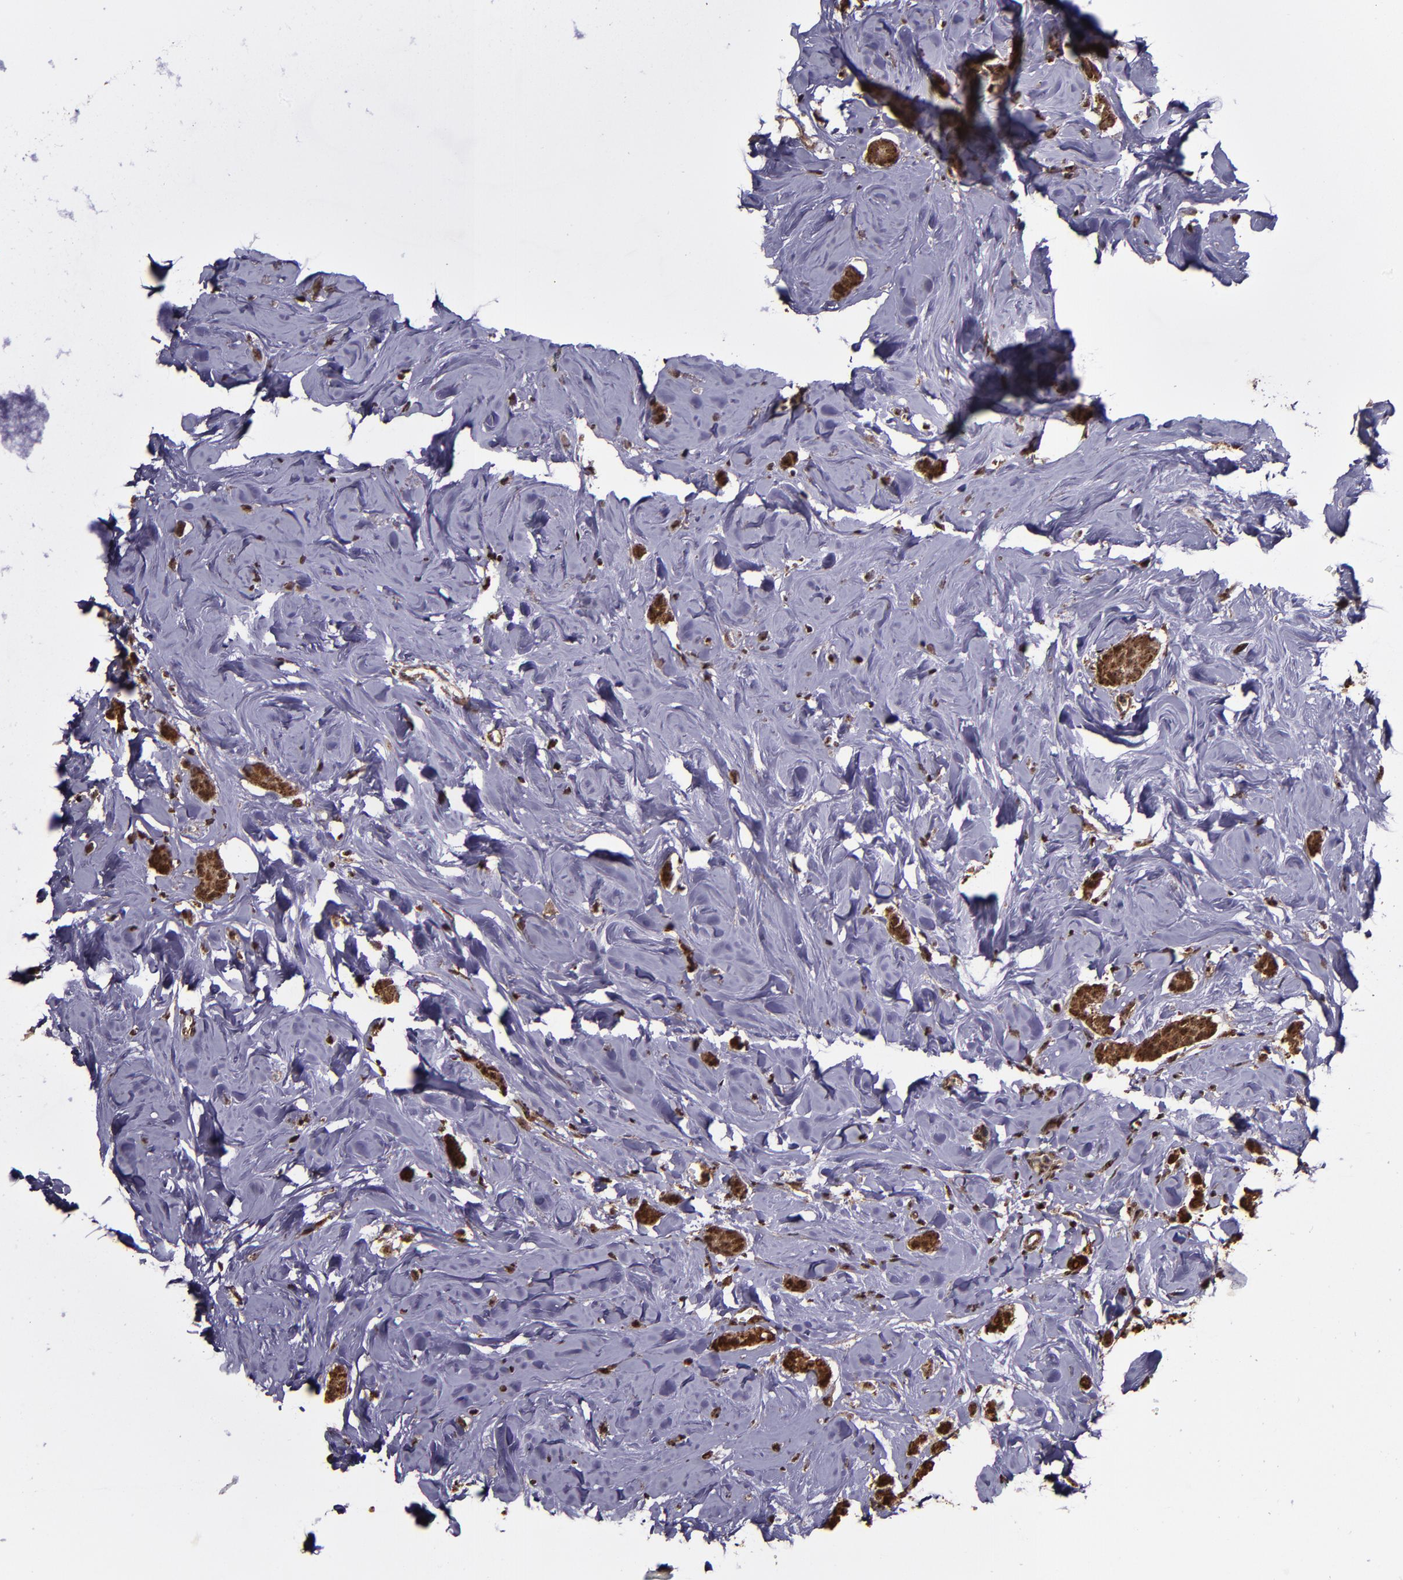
{"staining": {"intensity": "strong", "quantity": ">75%", "location": "cytoplasmic/membranous,nuclear"}, "tissue": "breast cancer", "cell_type": "Tumor cells", "image_type": "cancer", "snomed": [{"axis": "morphology", "description": "Duct carcinoma"}, {"axis": "topography", "description": "Breast"}], "caption": "Strong cytoplasmic/membranous and nuclear protein positivity is identified in about >75% of tumor cells in breast infiltrating ductal carcinoma.", "gene": "CECR2", "patient": {"sex": "female", "age": 84}}